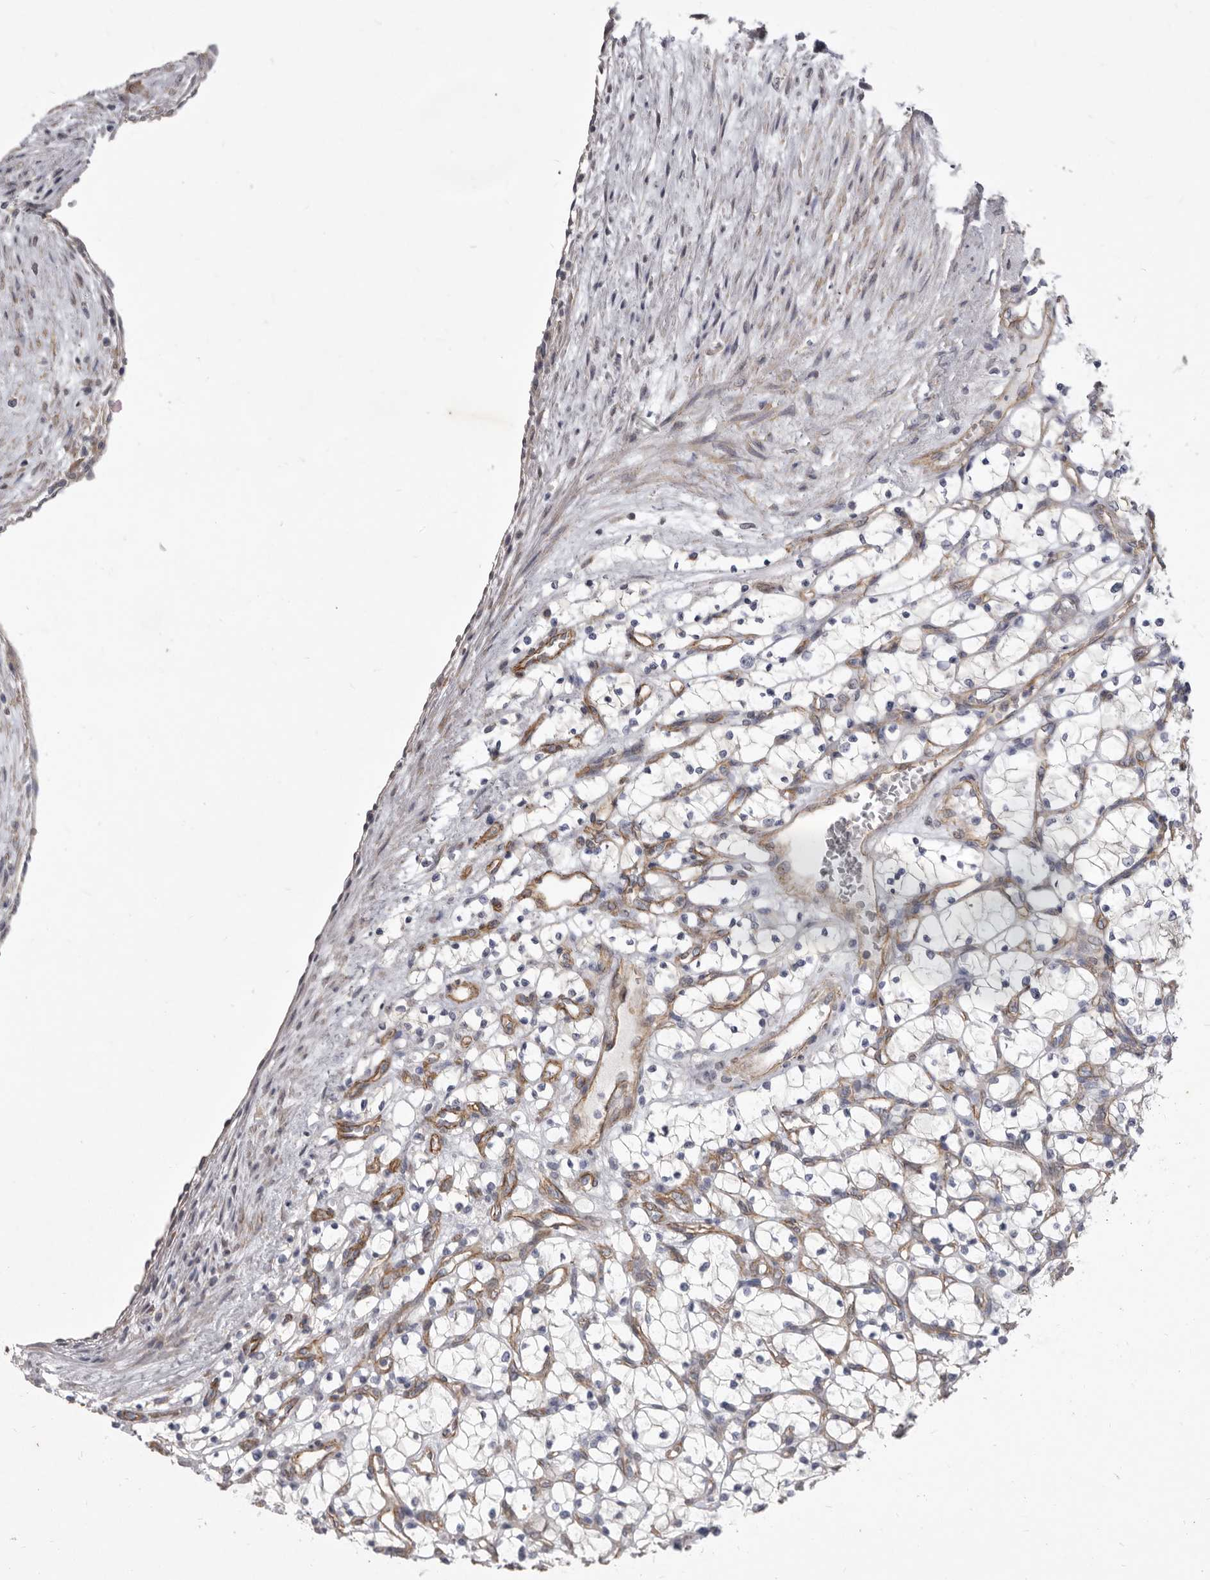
{"staining": {"intensity": "negative", "quantity": "none", "location": "none"}, "tissue": "renal cancer", "cell_type": "Tumor cells", "image_type": "cancer", "snomed": [{"axis": "morphology", "description": "Adenocarcinoma, NOS"}, {"axis": "topography", "description": "Kidney"}], "caption": "Immunohistochemistry (IHC) photomicrograph of neoplastic tissue: human renal adenocarcinoma stained with DAB shows no significant protein staining in tumor cells. (DAB (3,3'-diaminobenzidine) immunohistochemistry (IHC), high magnification).", "gene": "P2RX6", "patient": {"sex": "female", "age": 69}}